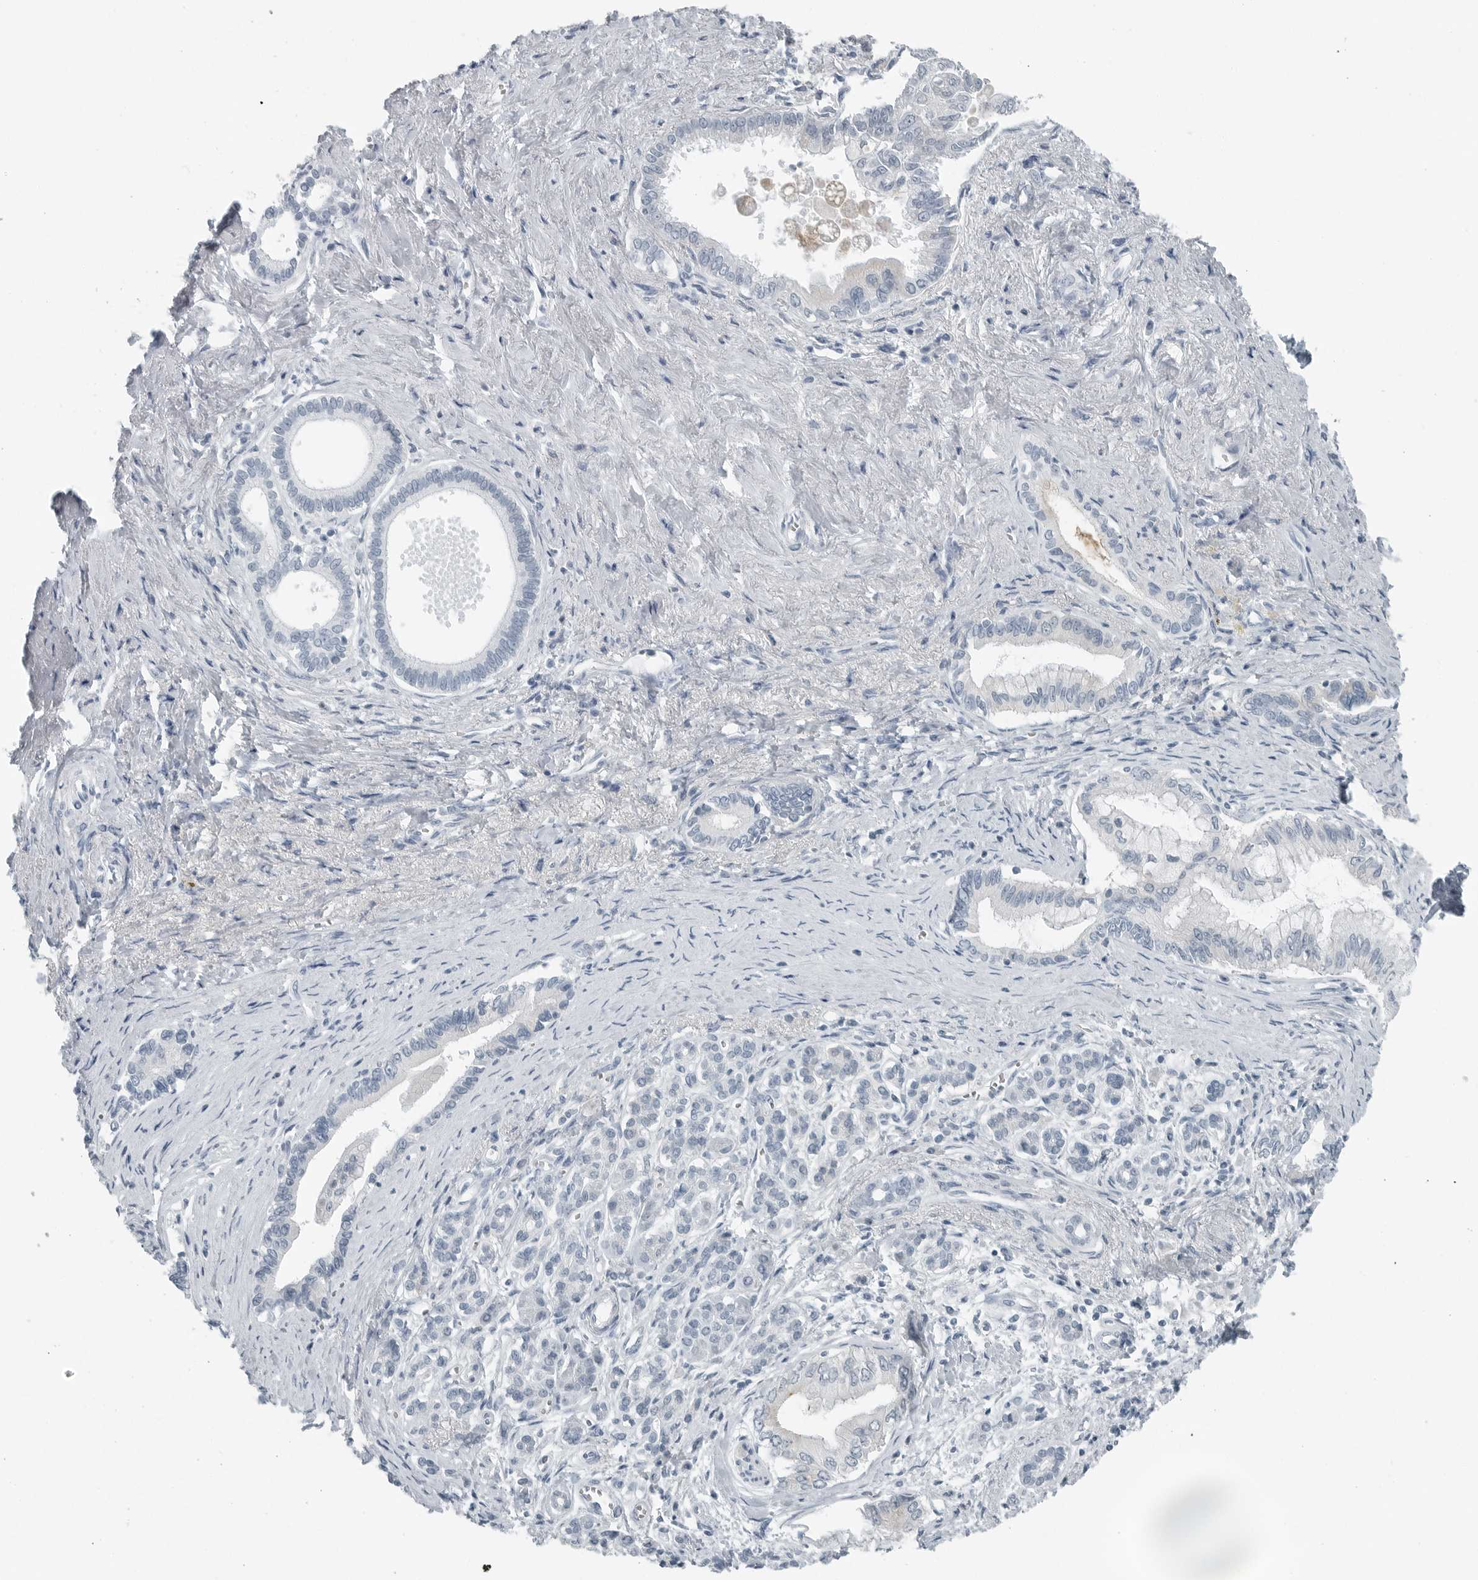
{"staining": {"intensity": "moderate", "quantity": "<25%", "location": "cytoplasmic/membranous"}, "tissue": "pancreatic cancer", "cell_type": "Tumor cells", "image_type": "cancer", "snomed": [{"axis": "morphology", "description": "Adenocarcinoma, NOS"}, {"axis": "topography", "description": "Pancreas"}], "caption": "DAB immunohistochemical staining of adenocarcinoma (pancreatic) displays moderate cytoplasmic/membranous protein expression in about <25% of tumor cells.", "gene": "ZPBP2", "patient": {"sex": "male", "age": 78}}